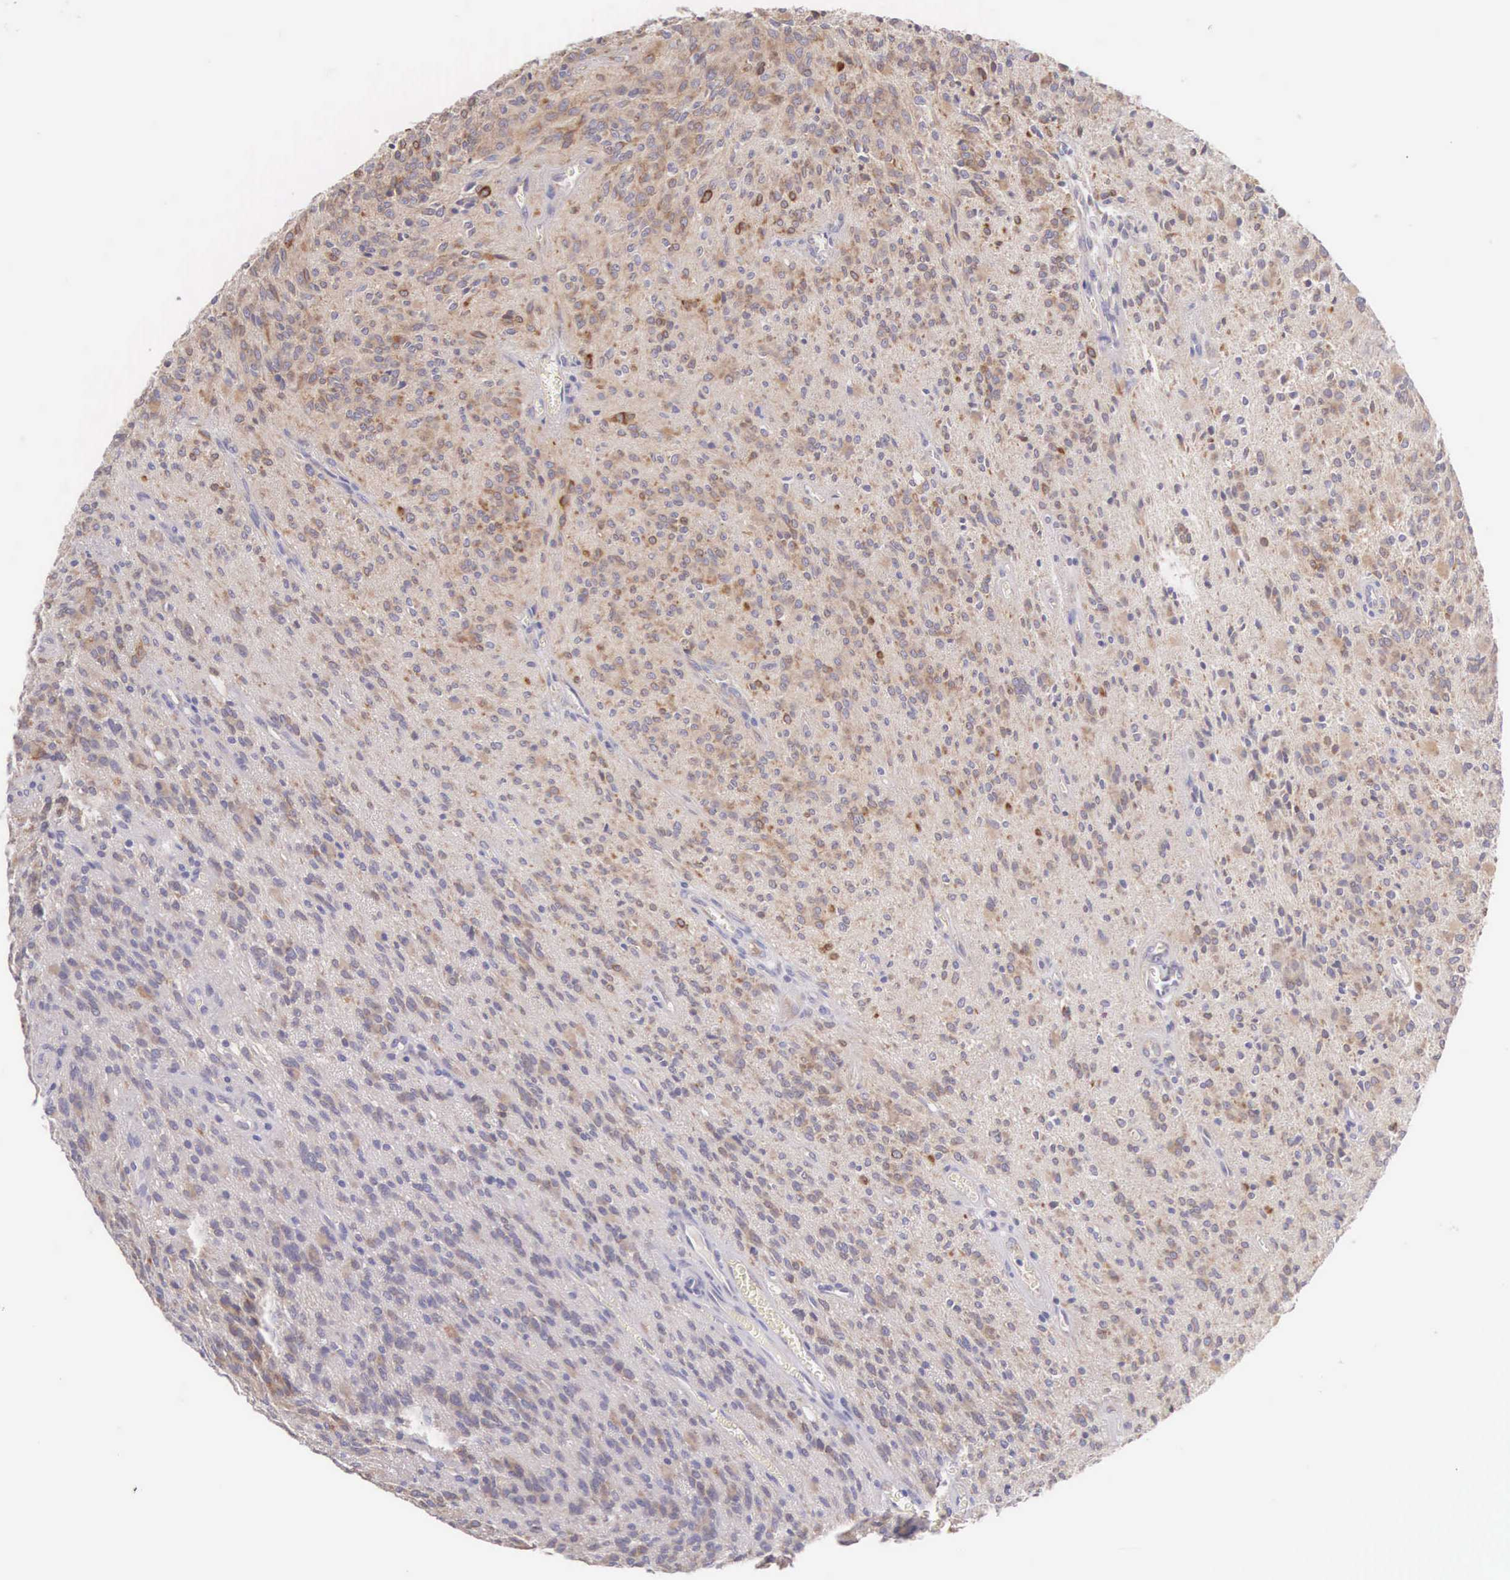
{"staining": {"intensity": "weak", "quantity": ">75%", "location": "cytoplasmic/membranous"}, "tissue": "glioma", "cell_type": "Tumor cells", "image_type": "cancer", "snomed": [{"axis": "morphology", "description": "Glioma, malignant, Low grade"}, {"axis": "topography", "description": "Brain"}], "caption": "High-magnification brightfield microscopy of glioma stained with DAB (brown) and counterstained with hematoxylin (blue). tumor cells exhibit weak cytoplasmic/membranous expression is present in approximately>75% of cells.", "gene": "NSDHL", "patient": {"sex": "female", "age": 15}}